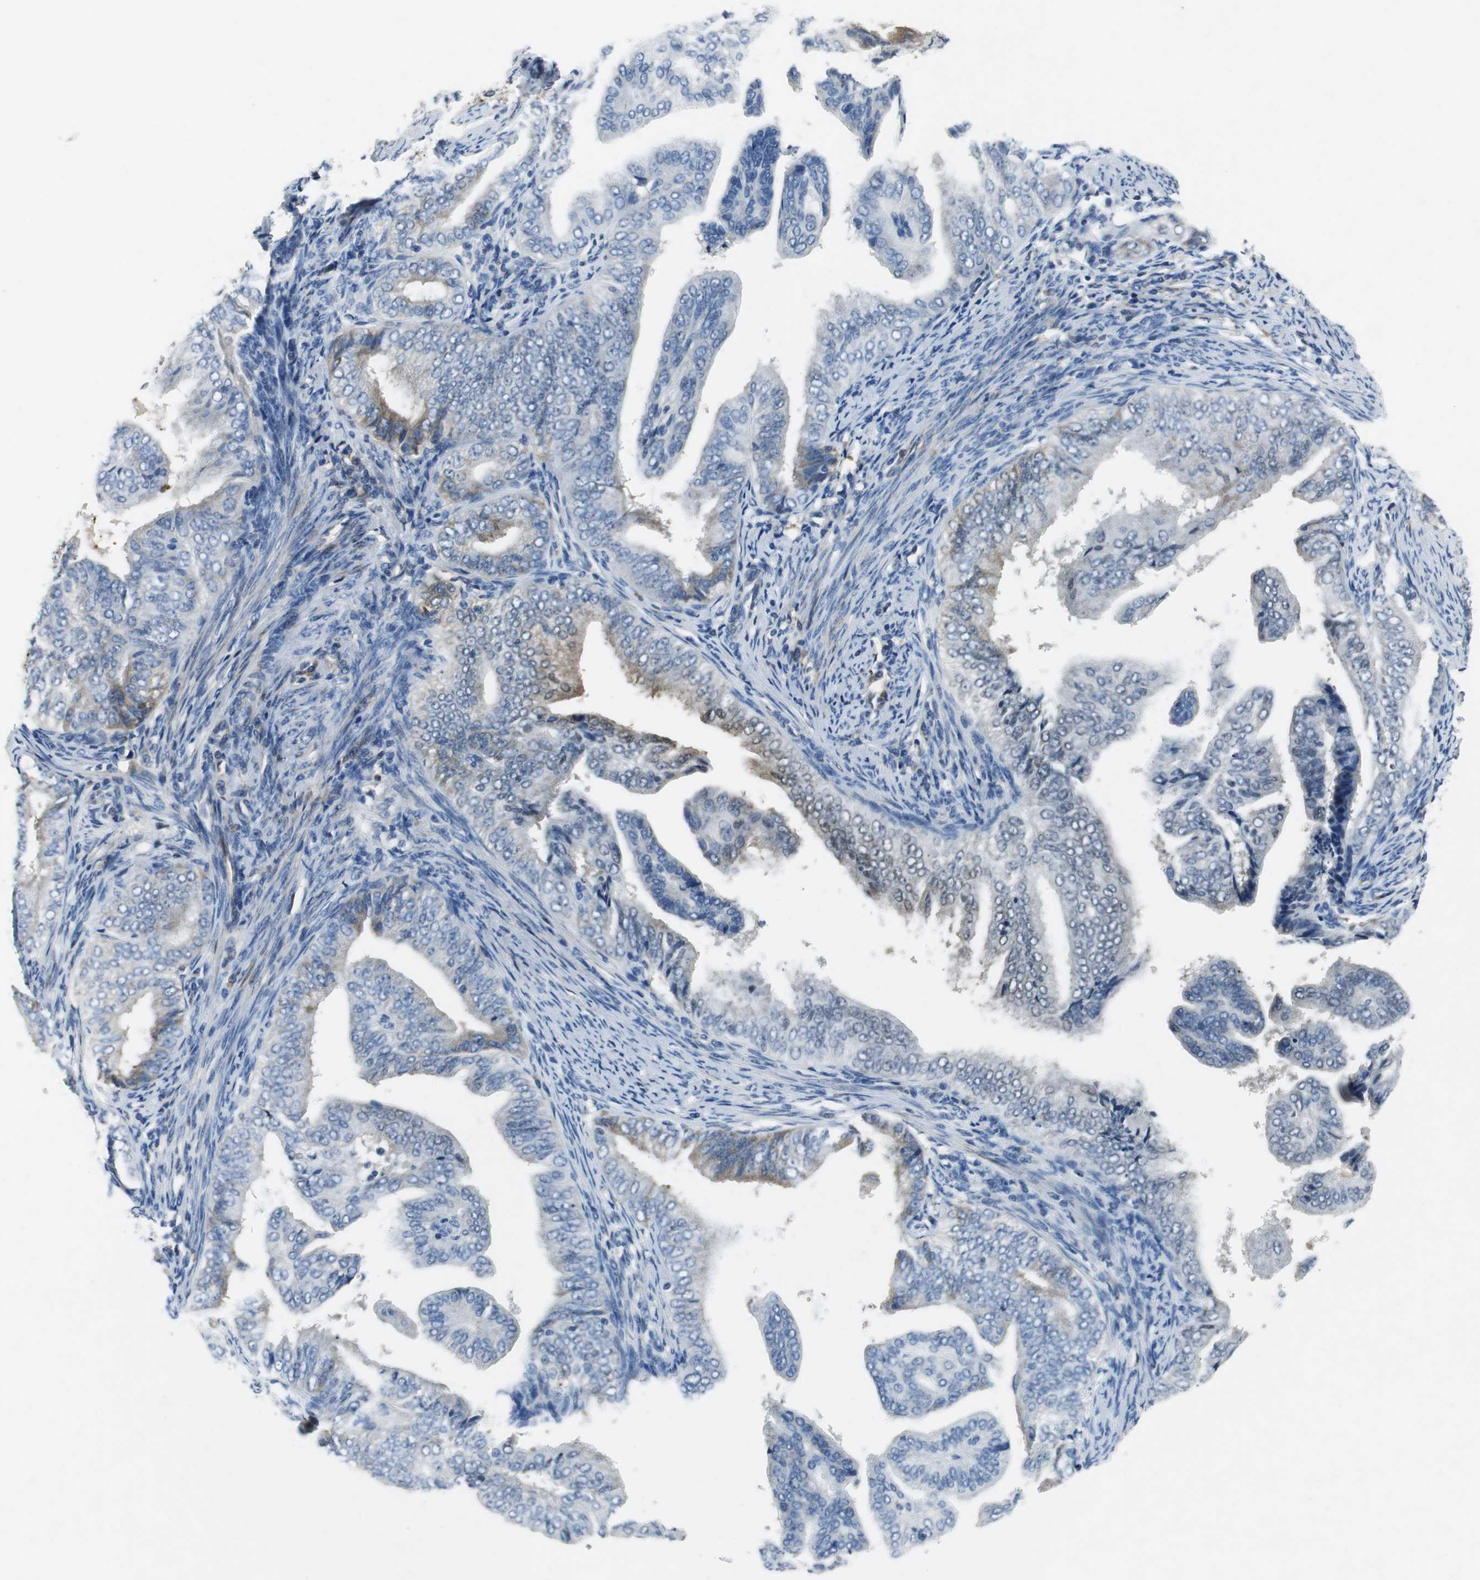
{"staining": {"intensity": "weak", "quantity": "<25%", "location": "cytoplasmic/membranous"}, "tissue": "endometrial cancer", "cell_type": "Tumor cells", "image_type": "cancer", "snomed": [{"axis": "morphology", "description": "Adenocarcinoma, NOS"}, {"axis": "topography", "description": "Endometrium"}], "caption": "Immunohistochemistry photomicrograph of neoplastic tissue: endometrial adenocarcinoma stained with DAB (3,3'-diaminobenzidine) reveals no significant protein expression in tumor cells.", "gene": "ORM1", "patient": {"sex": "female", "age": 58}}